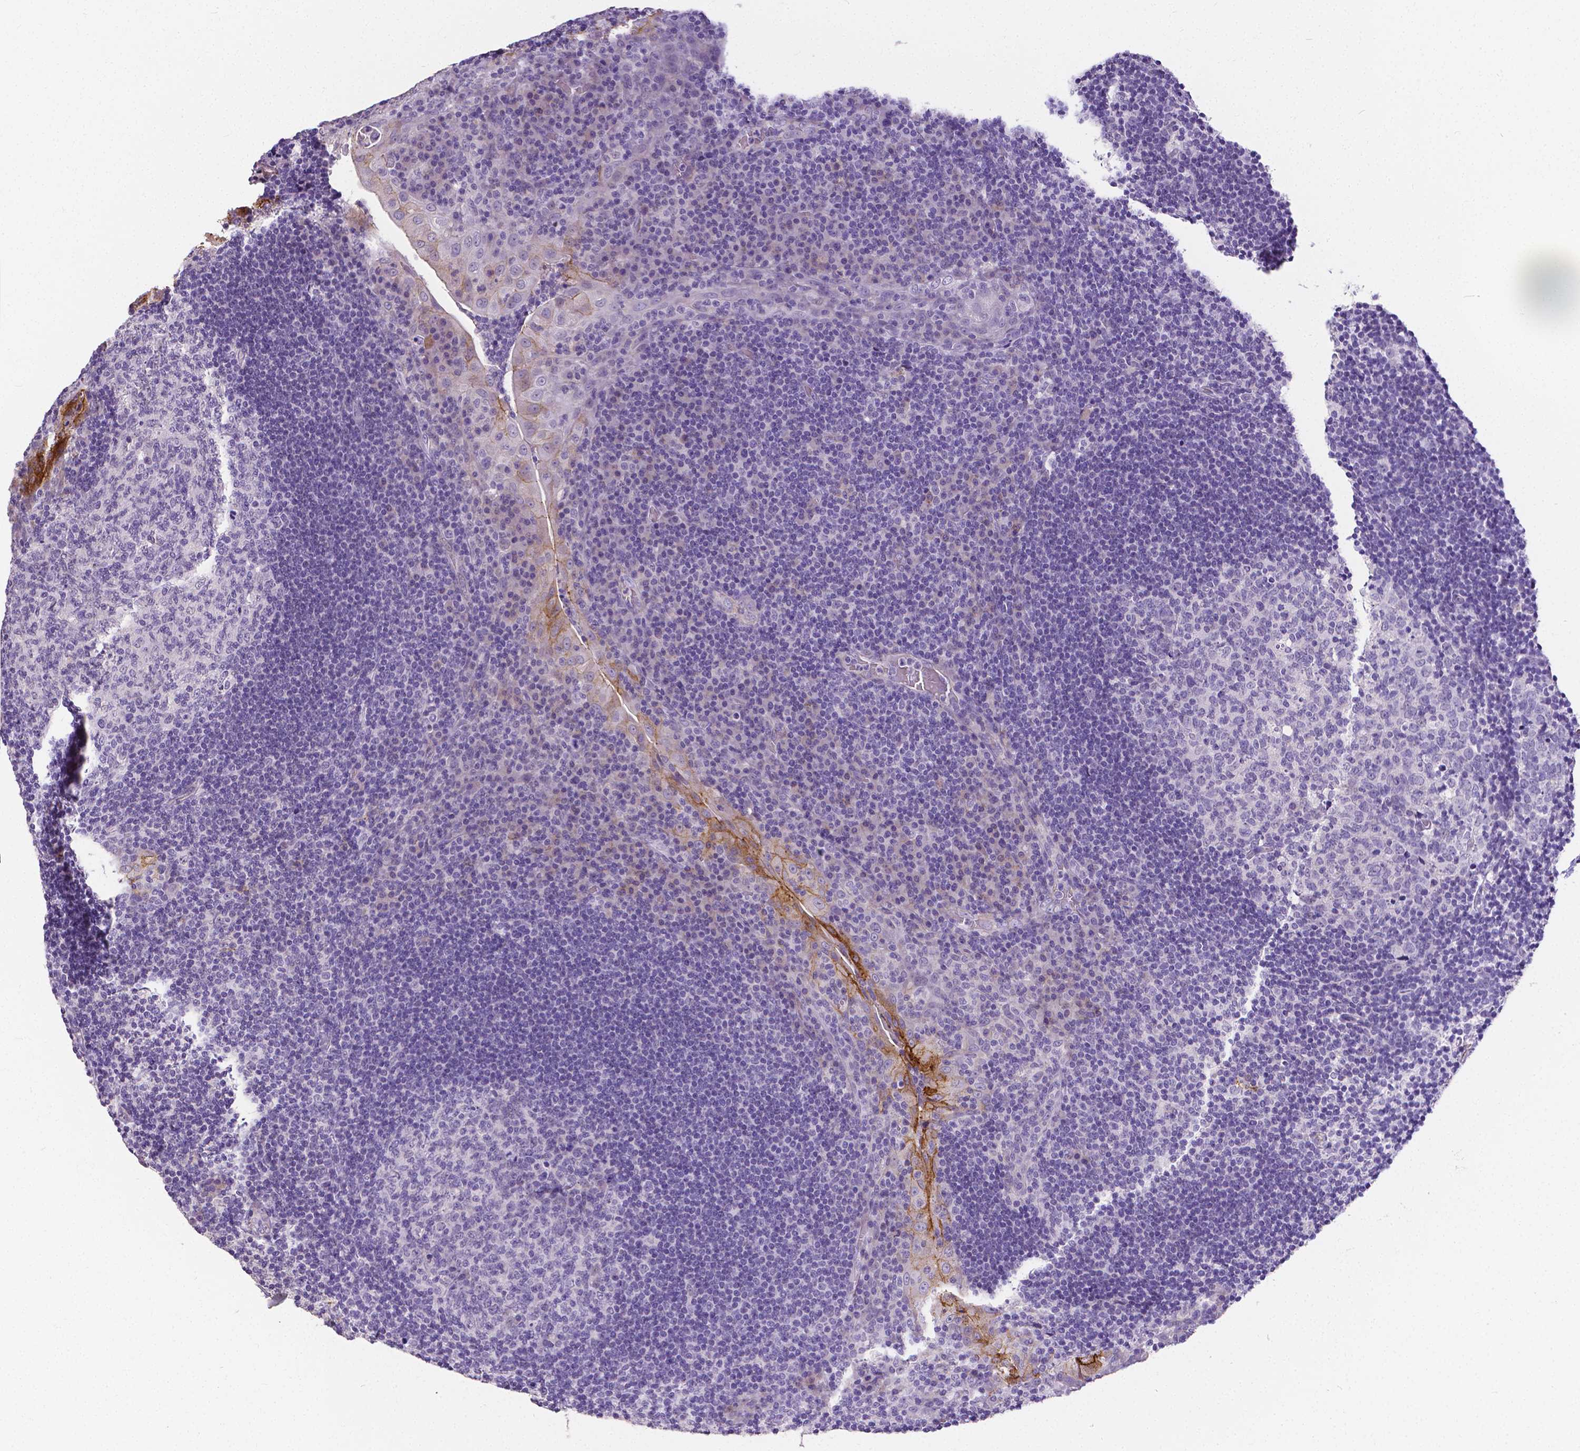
{"staining": {"intensity": "negative", "quantity": "none", "location": "none"}, "tissue": "tonsil", "cell_type": "Germinal center cells", "image_type": "normal", "snomed": [{"axis": "morphology", "description": "Normal tissue, NOS"}, {"axis": "topography", "description": "Tonsil"}], "caption": "IHC of unremarkable tonsil shows no expression in germinal center cells.", "gene": "OCLN", "patient": {"sex": "male", "age": 17}}